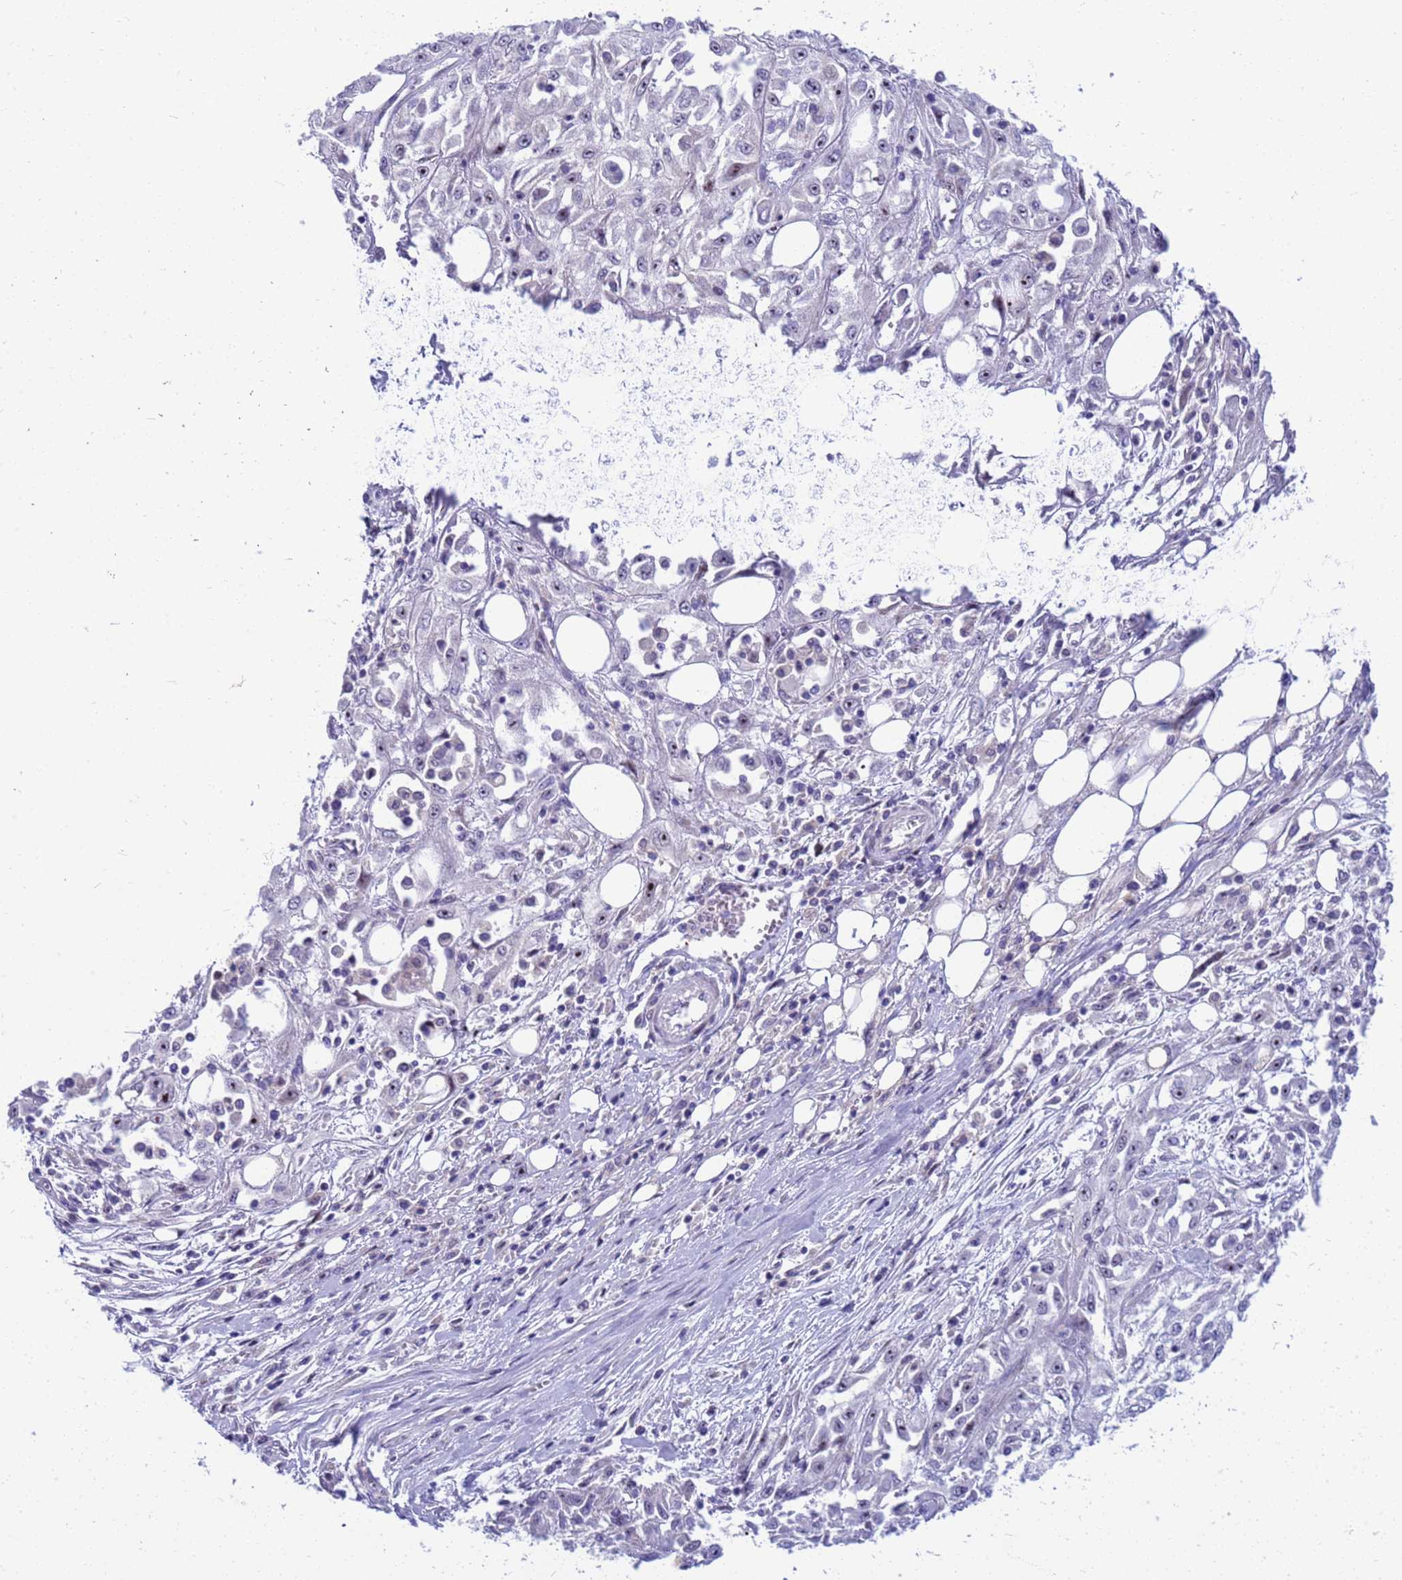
{"staining": {"intensity": "moderate", "quantity": "<25%", "location": "nuclear"}, "tissue": "skin cancer", "cell_type": "Tumor cells", "image_type": "cancer", "snomed": [{"axis": "morphology", "description": "Squamous cell carcinoma, NOS"}, {"axis": "morphology", "description": "Squamous cell carcinoma, metastatic, NOS"}, {"axis": "topography", "description": "Skin"}, {"axis": "topography", "description": "Lymph node"}], "caption": "A photomicrograph of skin cancer stained for a protein reveals moderate nuclear brown staining in tumor cells. Using DAB (3,3'-diaminobenzidine) (brown) and hematoxylin (blue) stains, captured at high magnification using brightfield microscopy.", "gene": "LRATD1", "patient": {"sex": "male", "age": 75}}